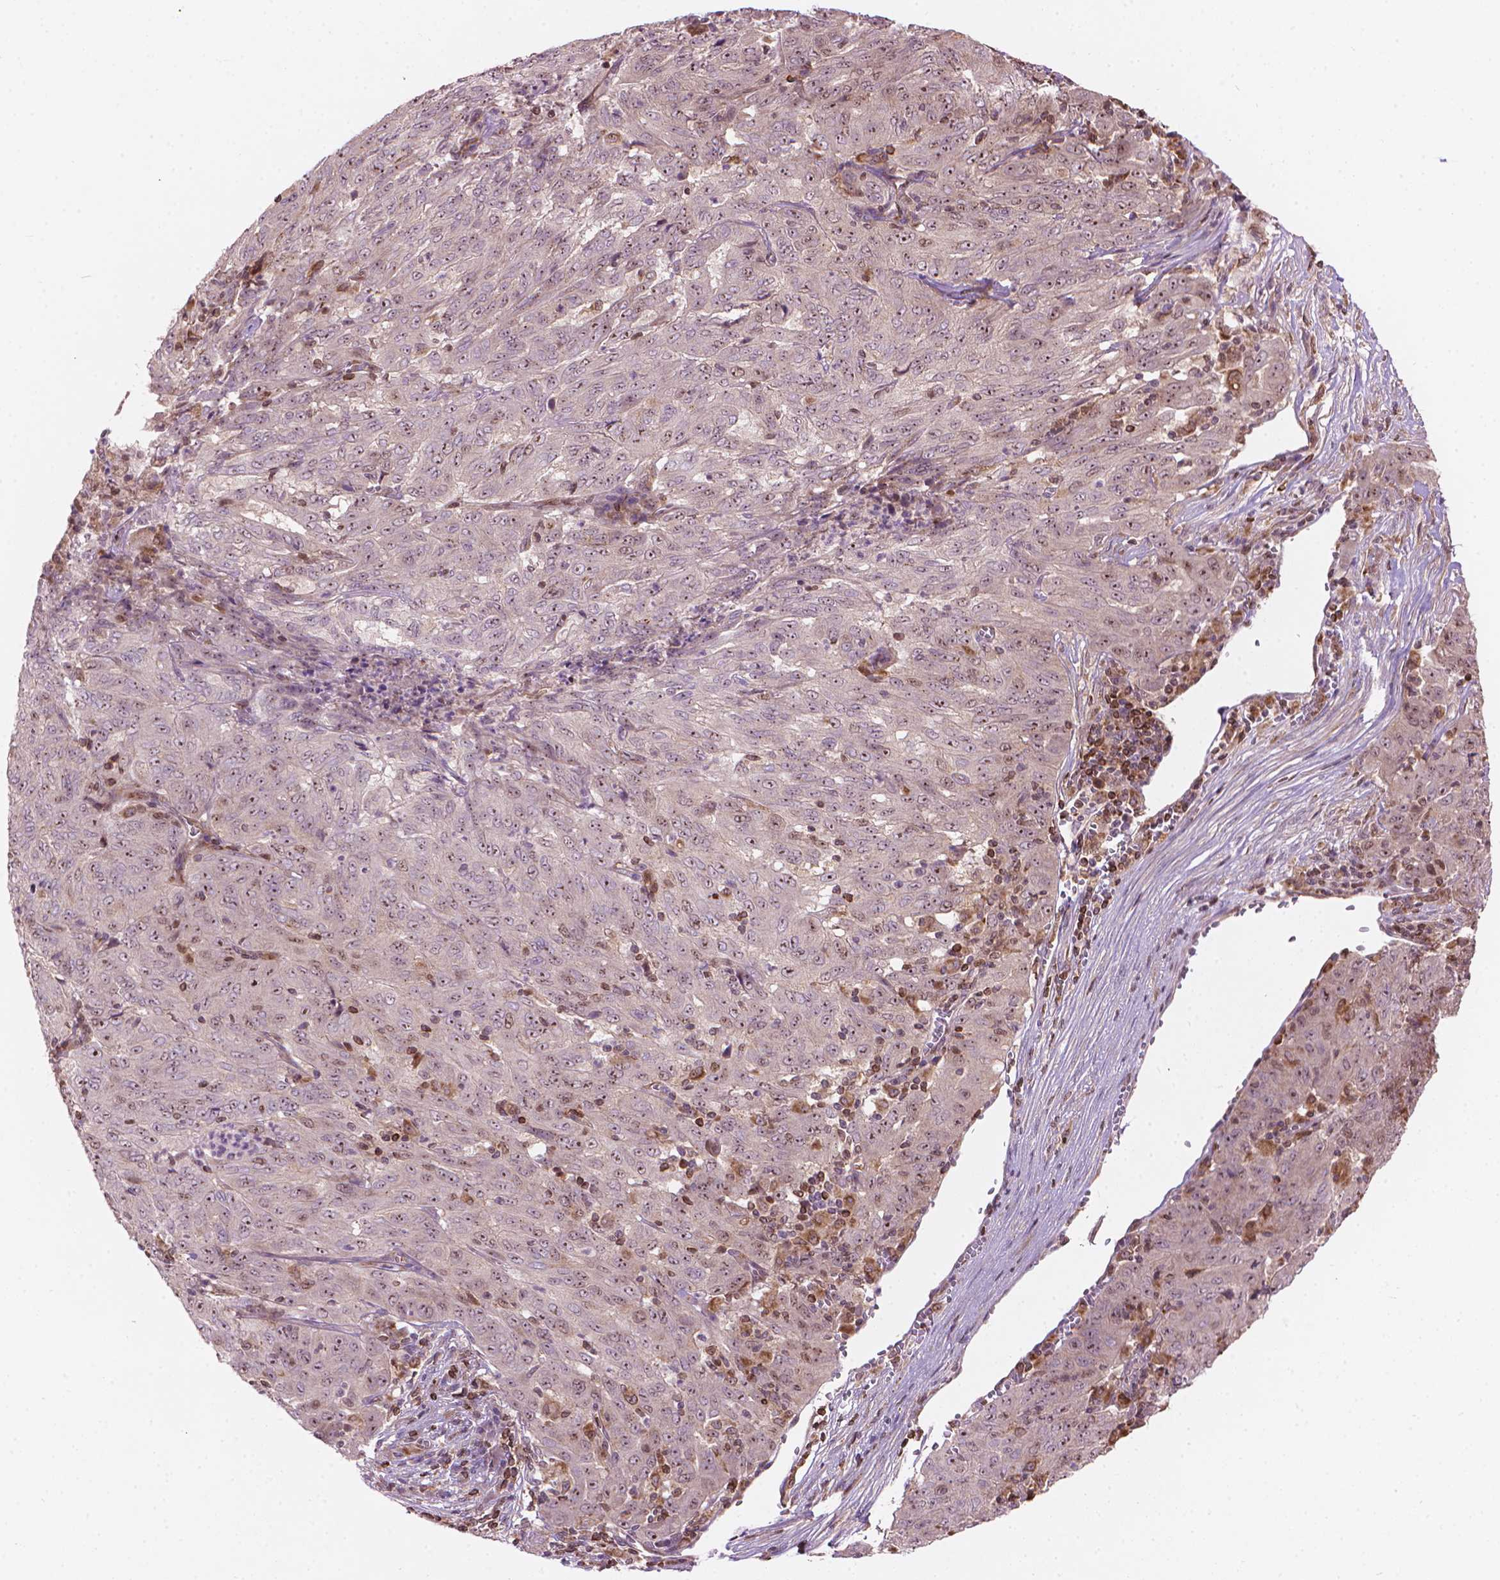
{"staining": {"intensity": "weak", "quantity": "25%-75%", "location": "nuclear"}, "tissue": "pancreatic cancer", "cell_type": "Tumor cells", "image_type": "cancer", "snomed": [{"axis": "morphology", "description": "Adenocarcinoma, NOS"}, {"axis": "topography", "description": "Pancreas"}], "caption": "Adenocarcinoma (pancreatic) stained with a brown dye shows weak nuclear positive positivity in approximately 25%-75% of tumor cells.", "gene": "SMC2", "patient": {"sex": "male", "age": 63}}